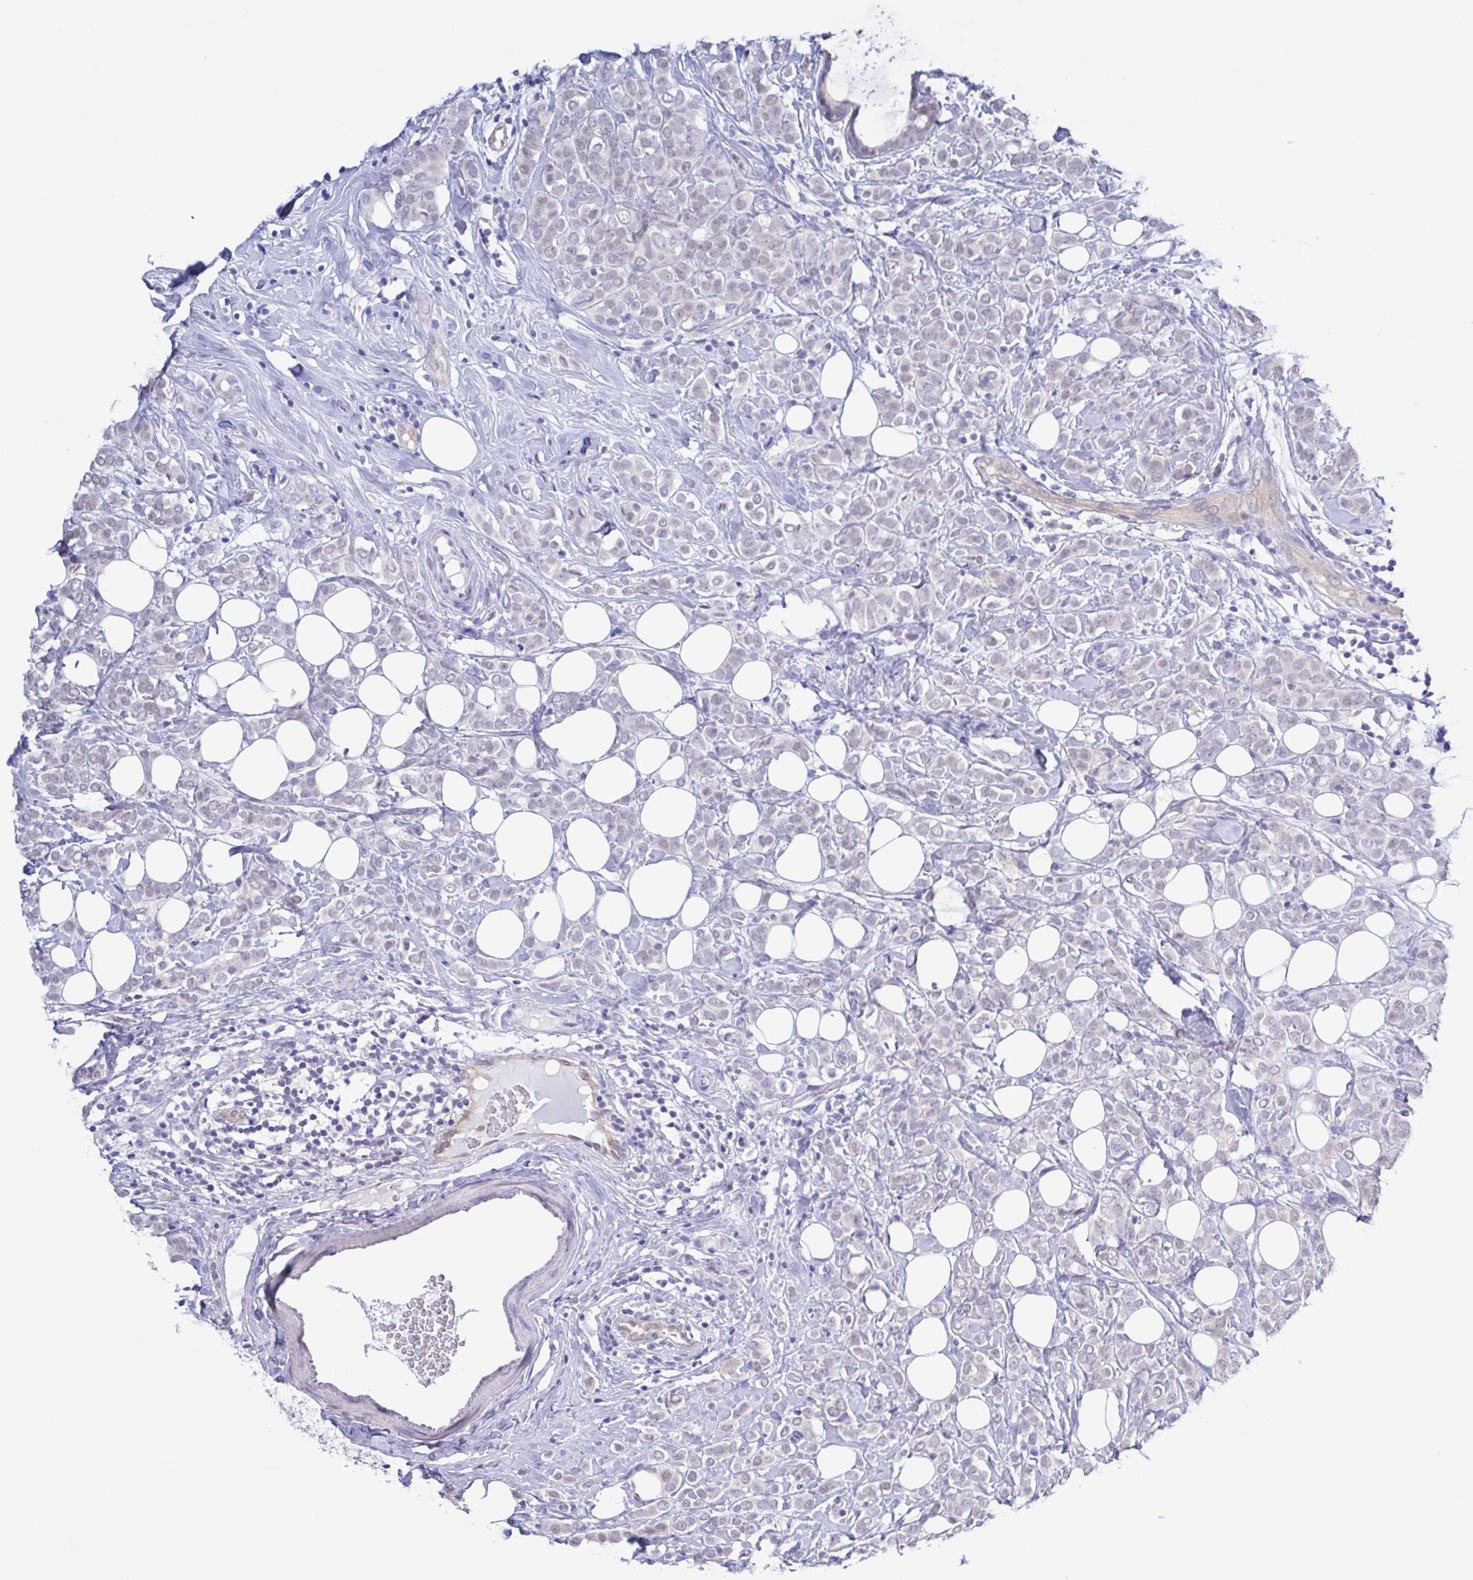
{"staining": {"intensity": "negative", "quantity": "none", "location": "none"}, "tissue": "breast cancer", "cell_type": "Tumor cells", "image_type": "cancer", "snomed": [{"axis": "morphology", "description": "Lobular carcinoma"}, {"axis": "topography", "description": "Breast"}], "caption": "Immunohistochemical staining of human lobular carcinoma (breast) shows no significant positivity in tumor cells.", "gene": "LDHC", "patient": {"sex": "female", "age": 49}}